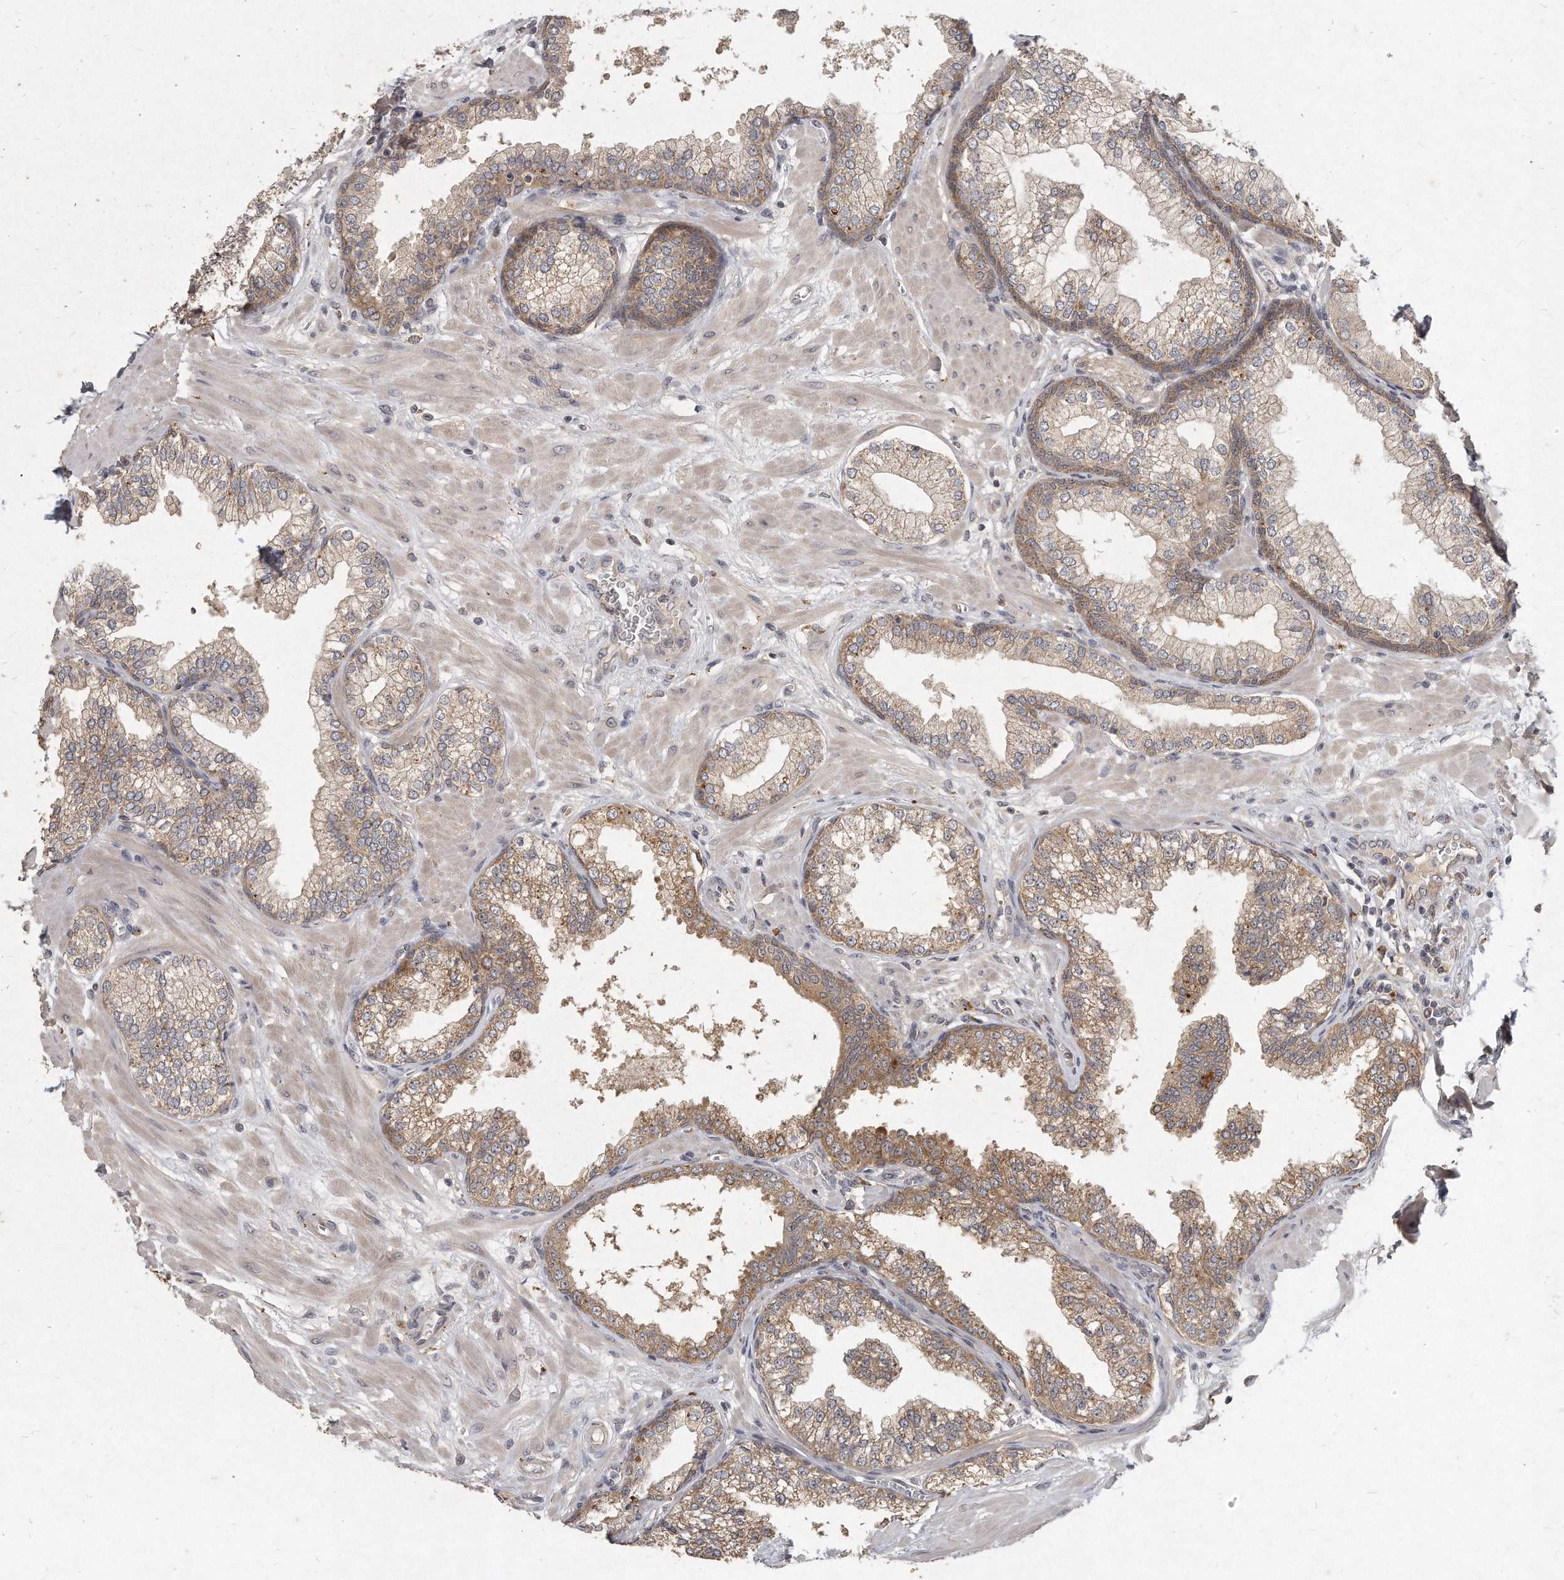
{"staining": {"intensity": "moderate", "quantity": "25%-75%", "location": "cytoplasmic/membranous"}, "tissue": "prostate", "cell_type": "Glandular cells", "image_type": "normal", "snomed": [{"axis": "morphology", "description": "Normal tissue, NOS"}, {"axis": "morphology", "description": "Urothelial carcinoma, Low grade"}, {"axis": "topography", "description": "Urinary bladder"}, {"axis": "topography", "description": "Prostate"}], "caption": "Prostate was stained to show a protein in brown. There is medium levels of moderate cytoplasmic/membranous positivity in about 25%-75% of glandular cells.", "gene": "LGALS8", "patient": {"sex": "male", "age": 60}}